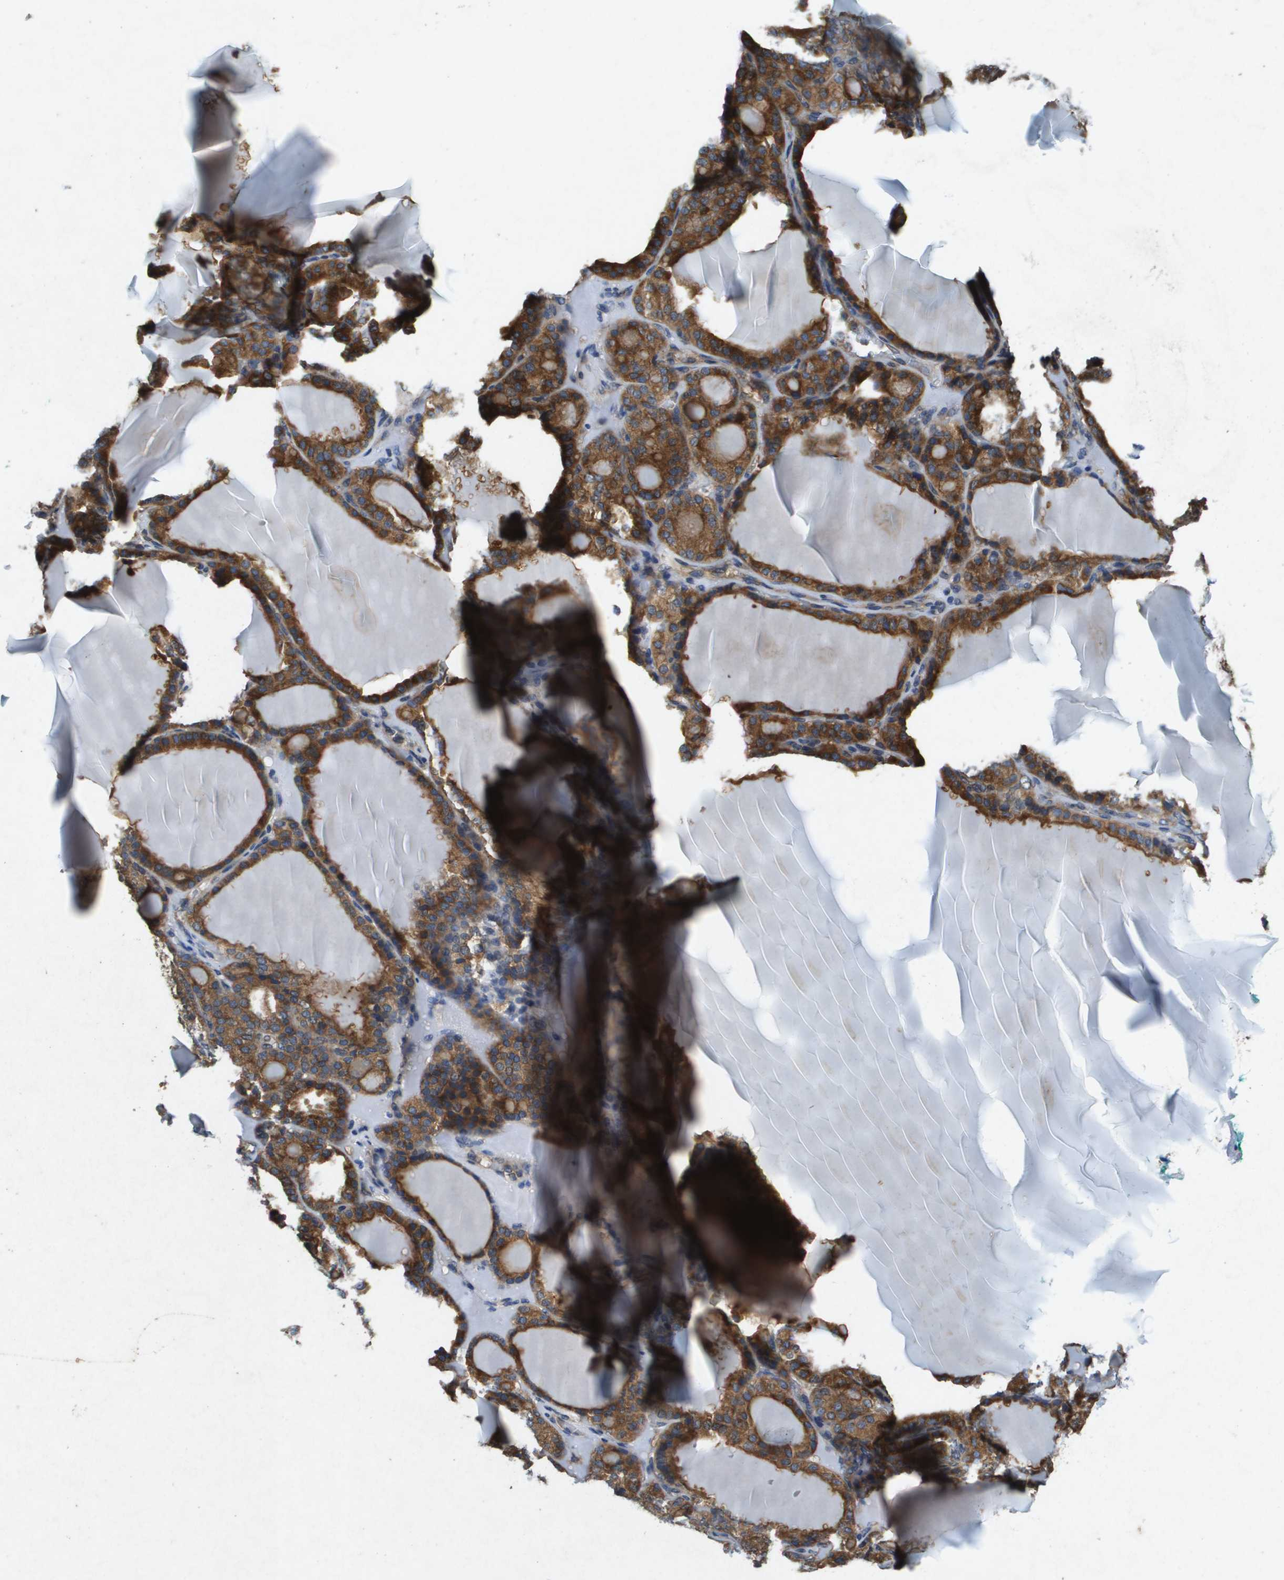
{"staining": {"intensity": "moderate", "quantity": ">75%", "location": "cytoplasmic/membranous"}, "tissue": "thyroid gland", "cell_type": "Glandular cells", "image_type": "normal", "snomed": [{"axis": "morphology", "description": "Normal tissue, NOS"}, {"axis": "topography", "description": "Thyroid gland"}], "caption": "A micrograph of thyroid gland stained for a protein reveals moderate cytoplasmic/membranous brown staining in glandular cells.", "gene": "PTPRT", "patient": {"sex": "female", "age": 28}}